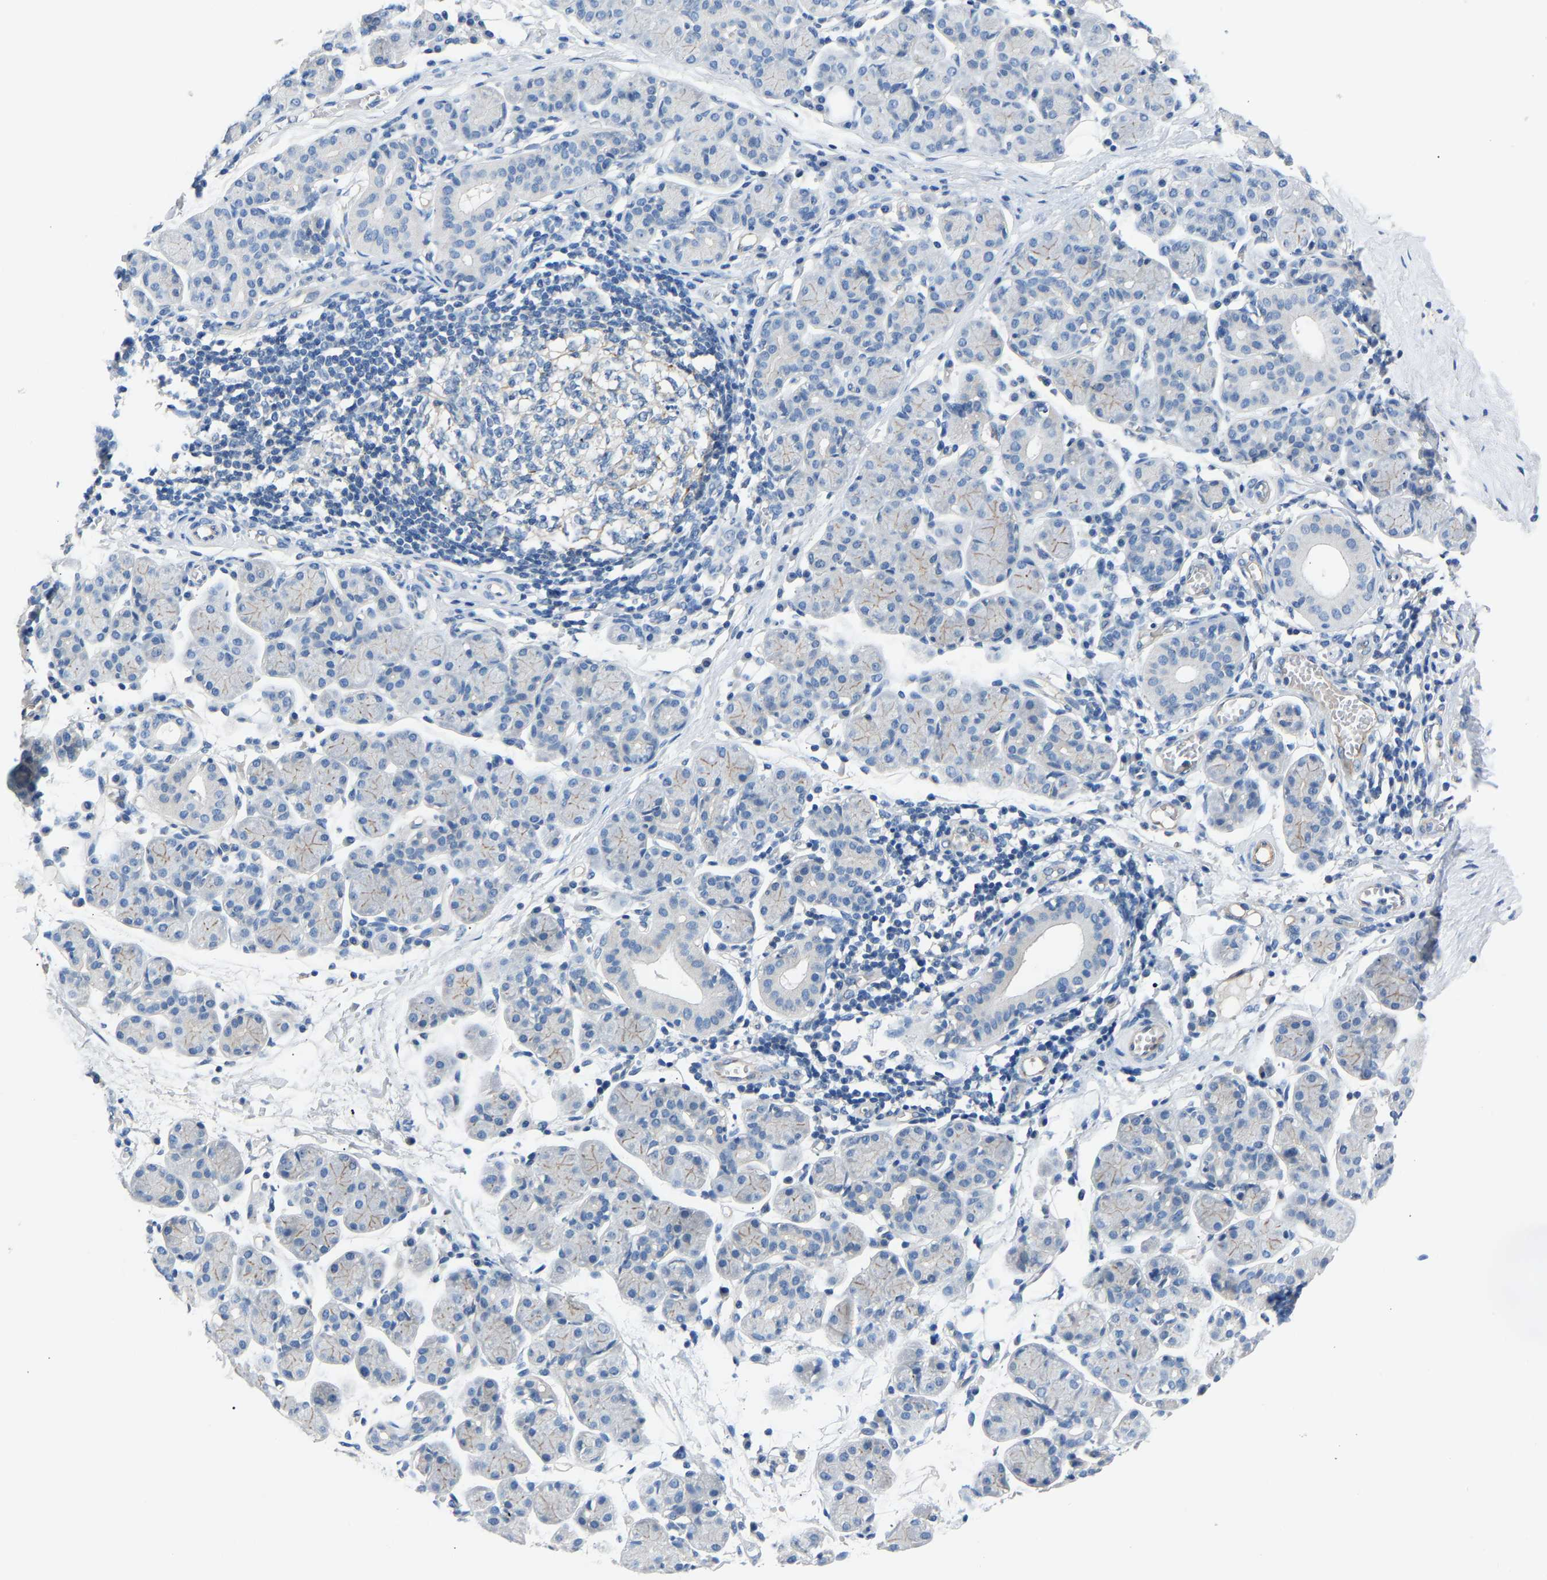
{"staining": {"intensity": "moderate", "quantity": "<25%", "location": "cytoplasmic/membranous"}, "tissue": "salivary gland", "cell_type": "Glandular cells", "image_type": "normal", "snomed": [{"axis": "morphology", "description": "Normal tissue, NOS"}, {"axis": "morphology", "description": "Inflammation, NOS"}, {"axis": "topography", "description": "Lymph node"}, {"axis": "topography", "description": "Salivary gland"}], "caption": "Human salivary gland stained for a protein (brown) reveals moderate cytoplasmic/membranous positive positivity in approximately <25% of glandular cells.", "gene": "DNAAF5", "patient": {"sex": "male", "age": 3}}